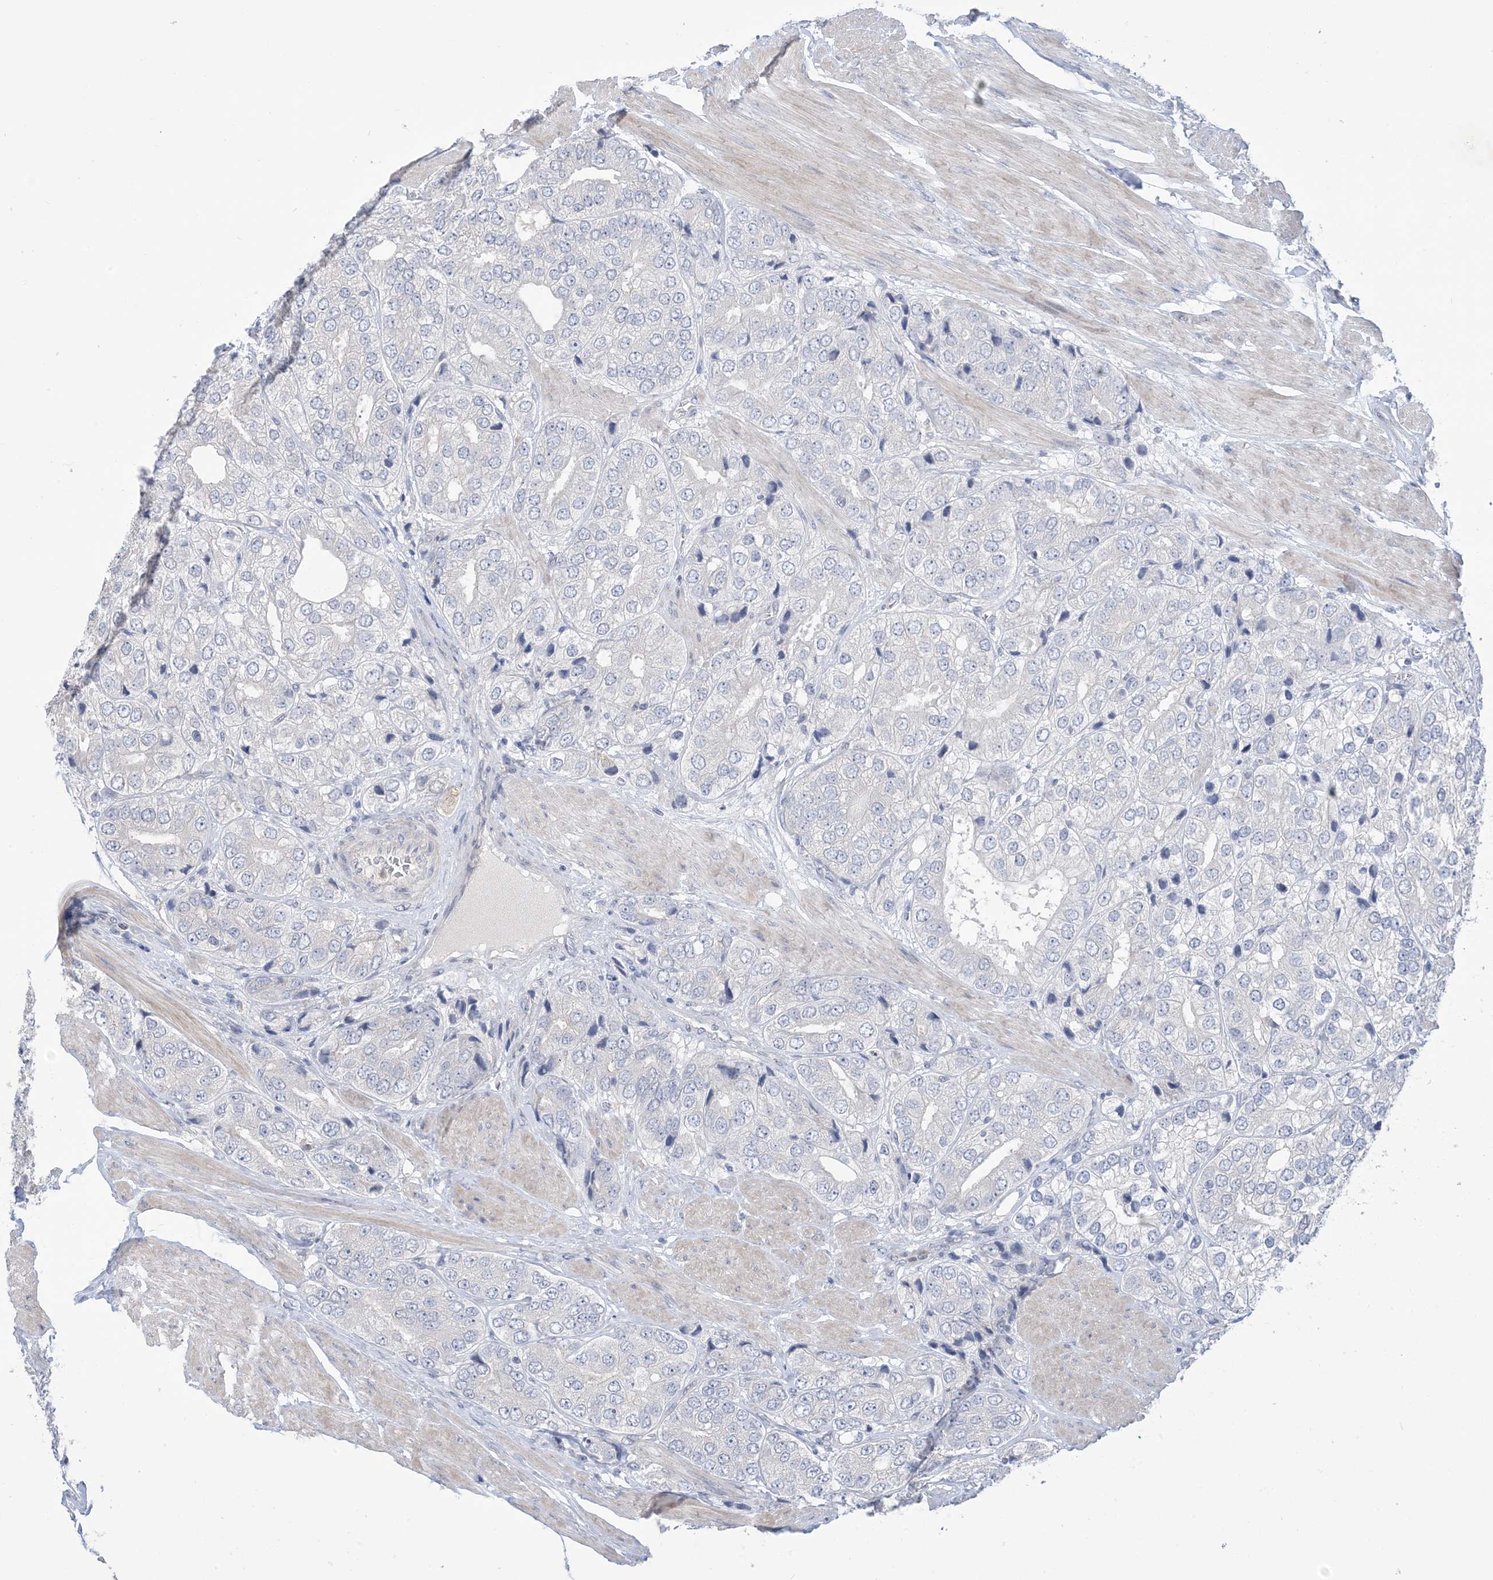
{"staining": {"intensity": "negative", "quantity": "none", "location": "none"}, "tissue": "prostate cancer", "cell_type": "Tumor cells", "image_type": "cancer", "snomed": [{"axis": "morphology", "description": "Adenocarcinoma, High grade"}, {"axis": "topography", "description": "Prostate"}], "caption": "Immunohistochemistry of human high-grade adenocarcinoma (prostate) exhibits no staining in tumor cells.", "gene": "TTYH1", "patient": {"sex": "male", "age": 50}}